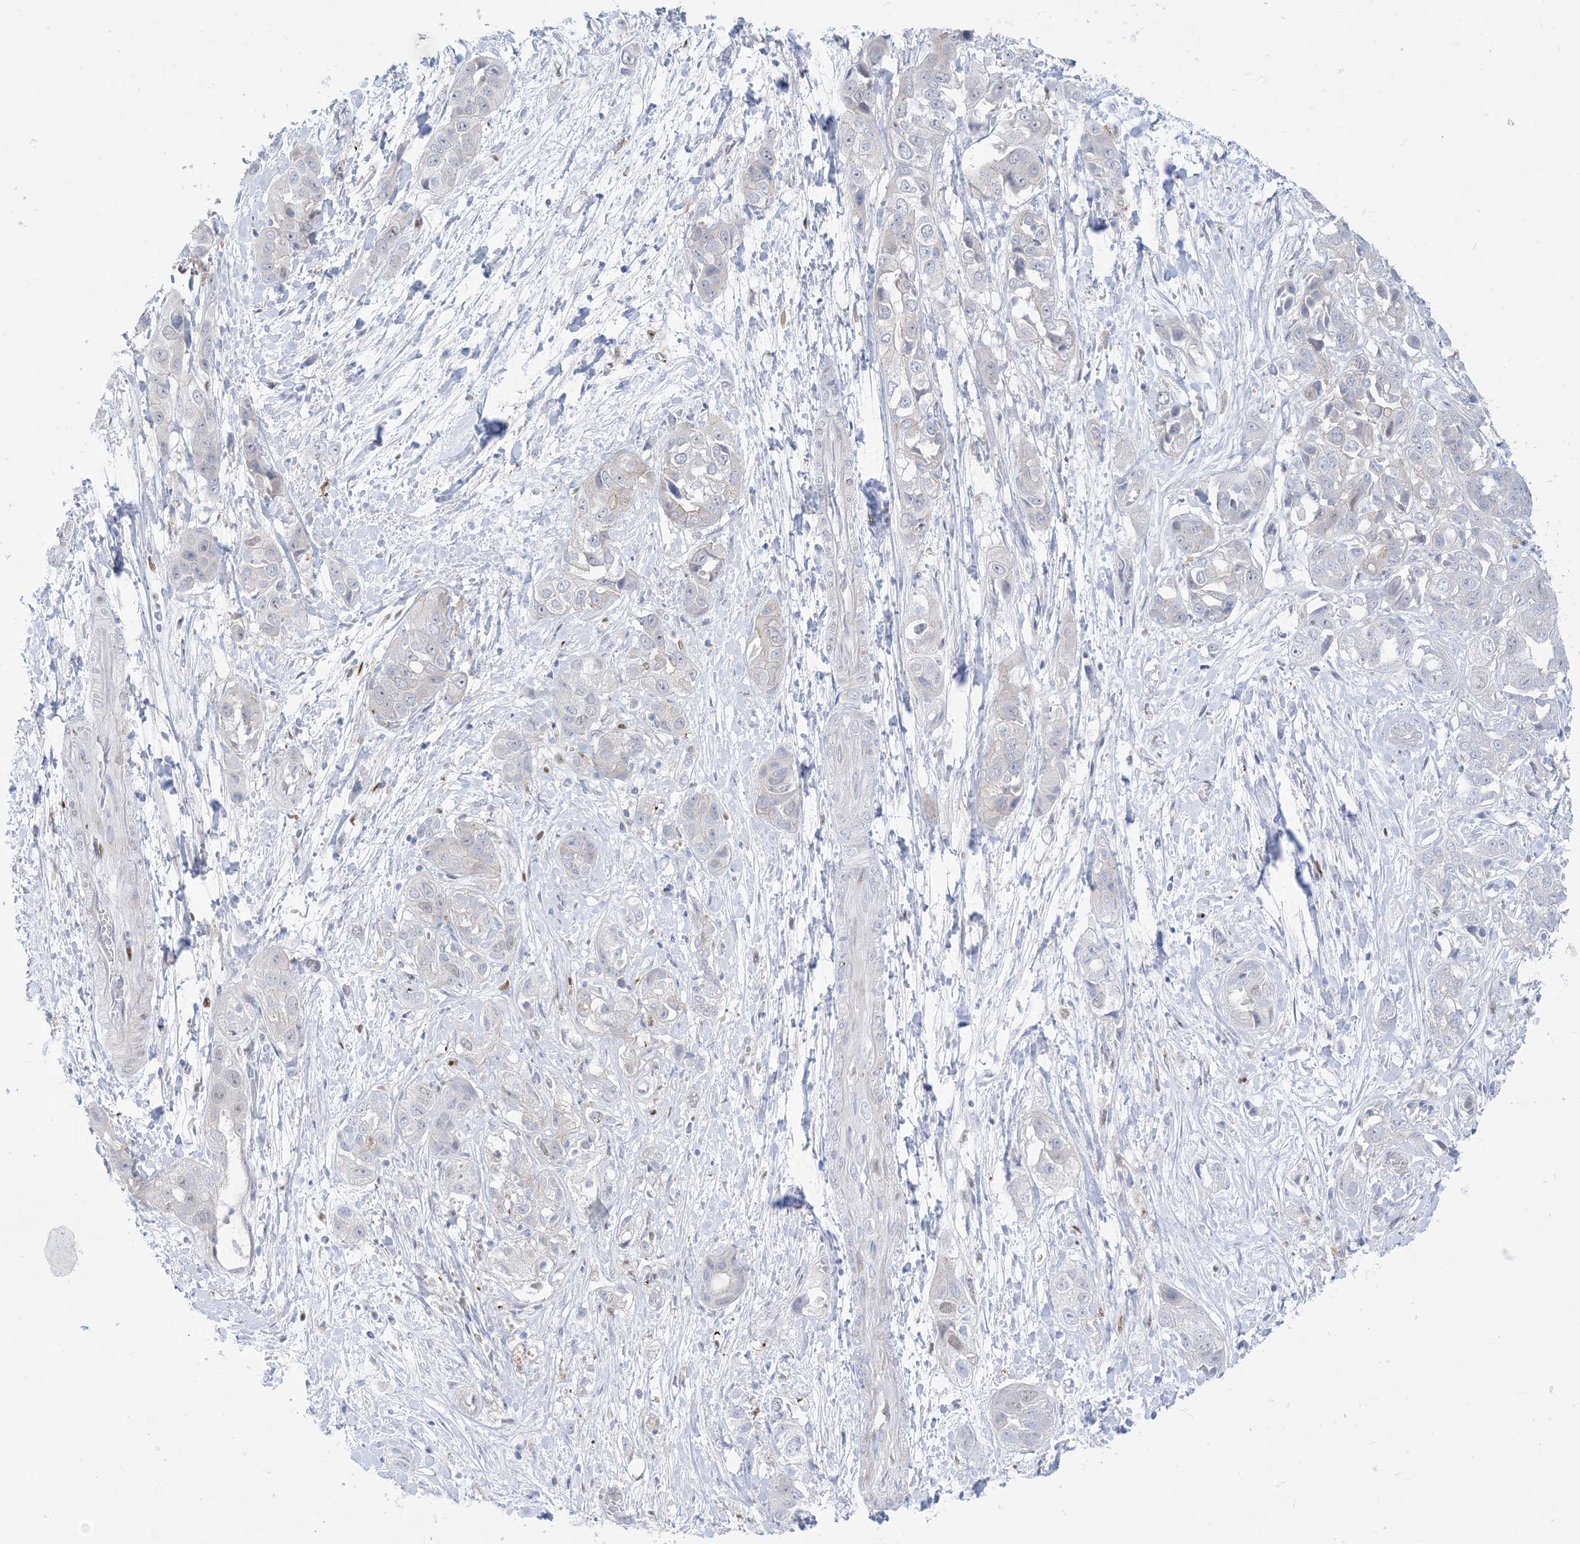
{"staining": {"intensity": "negative", "quantity": "none", "location": "none"}, "tissue": "liver cancer", "cell_type": "Tumor cells", "image_type": "cancer", "snomed": [{"axis": "morphology", "description": "Cholangiocarcinoma"}, {"axis": "topography", "description": "Liver"}], "caption": "The immunohistochemistry (IHC) micrograph has no significant expression in tumor cells of liver cancer tissue.", "gene": "MARS2", "patient": {"sex": "female", "age": 52}}